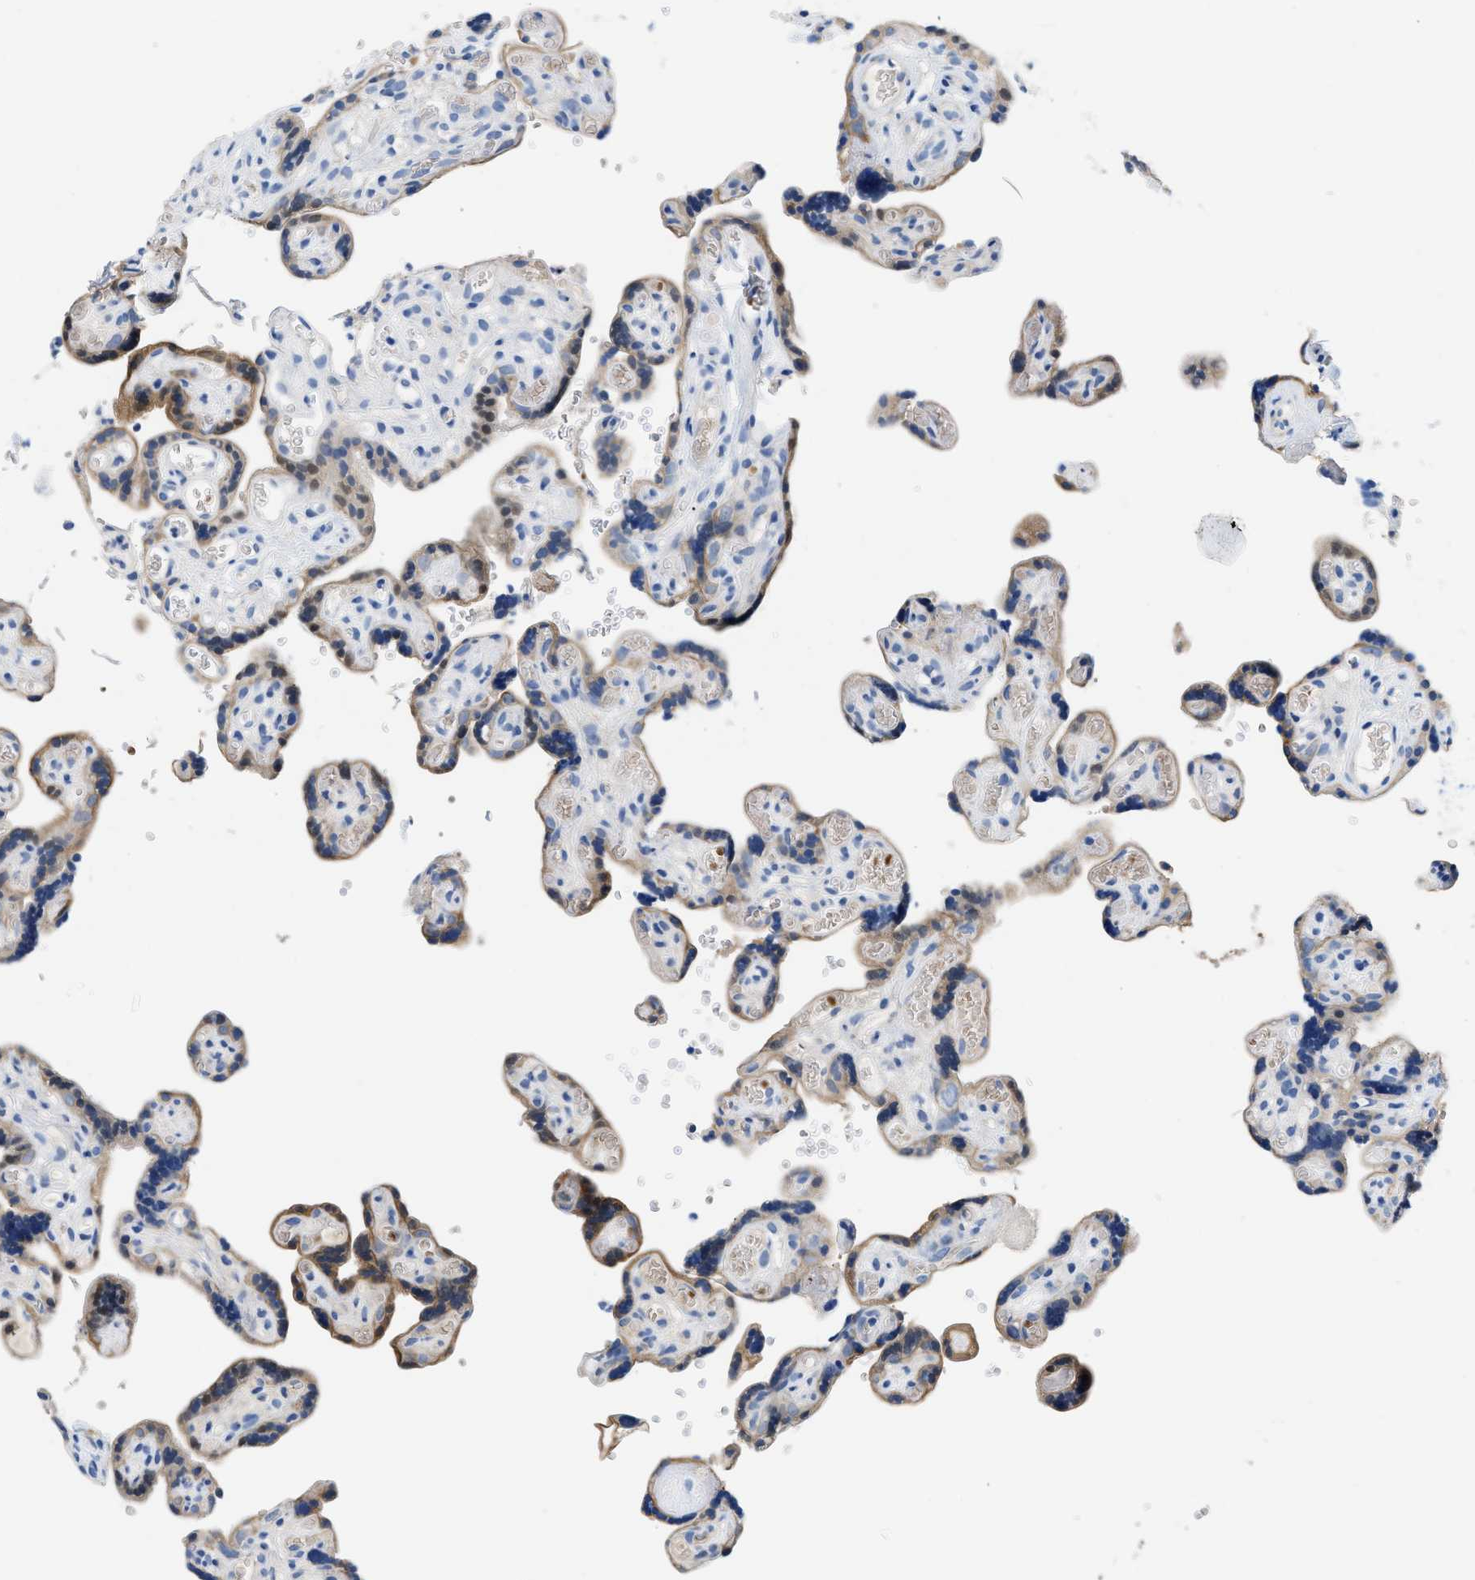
{"staining": {"intensity": "weak", "quantity": "25%-75%", "location": "cytoplasmic/membranous"}, "tissue": "placenta", "cell_type": "Decidual cells", "image_type": "normal", "snomed": [{"axis": "morphology", "description": "Normal tissue, NOS"}, {"axis": "topography", "description": "Placenta"}], "caption": "The histopathology image reveals a brown stain indicating the presence of a protein in the cytoplasmic/membranous of decidual cells in placenta. (IHC, brightfield microscopy, high magnification).", "gene": "BPGM", "patient": {"sex": "female", "age": 30}}